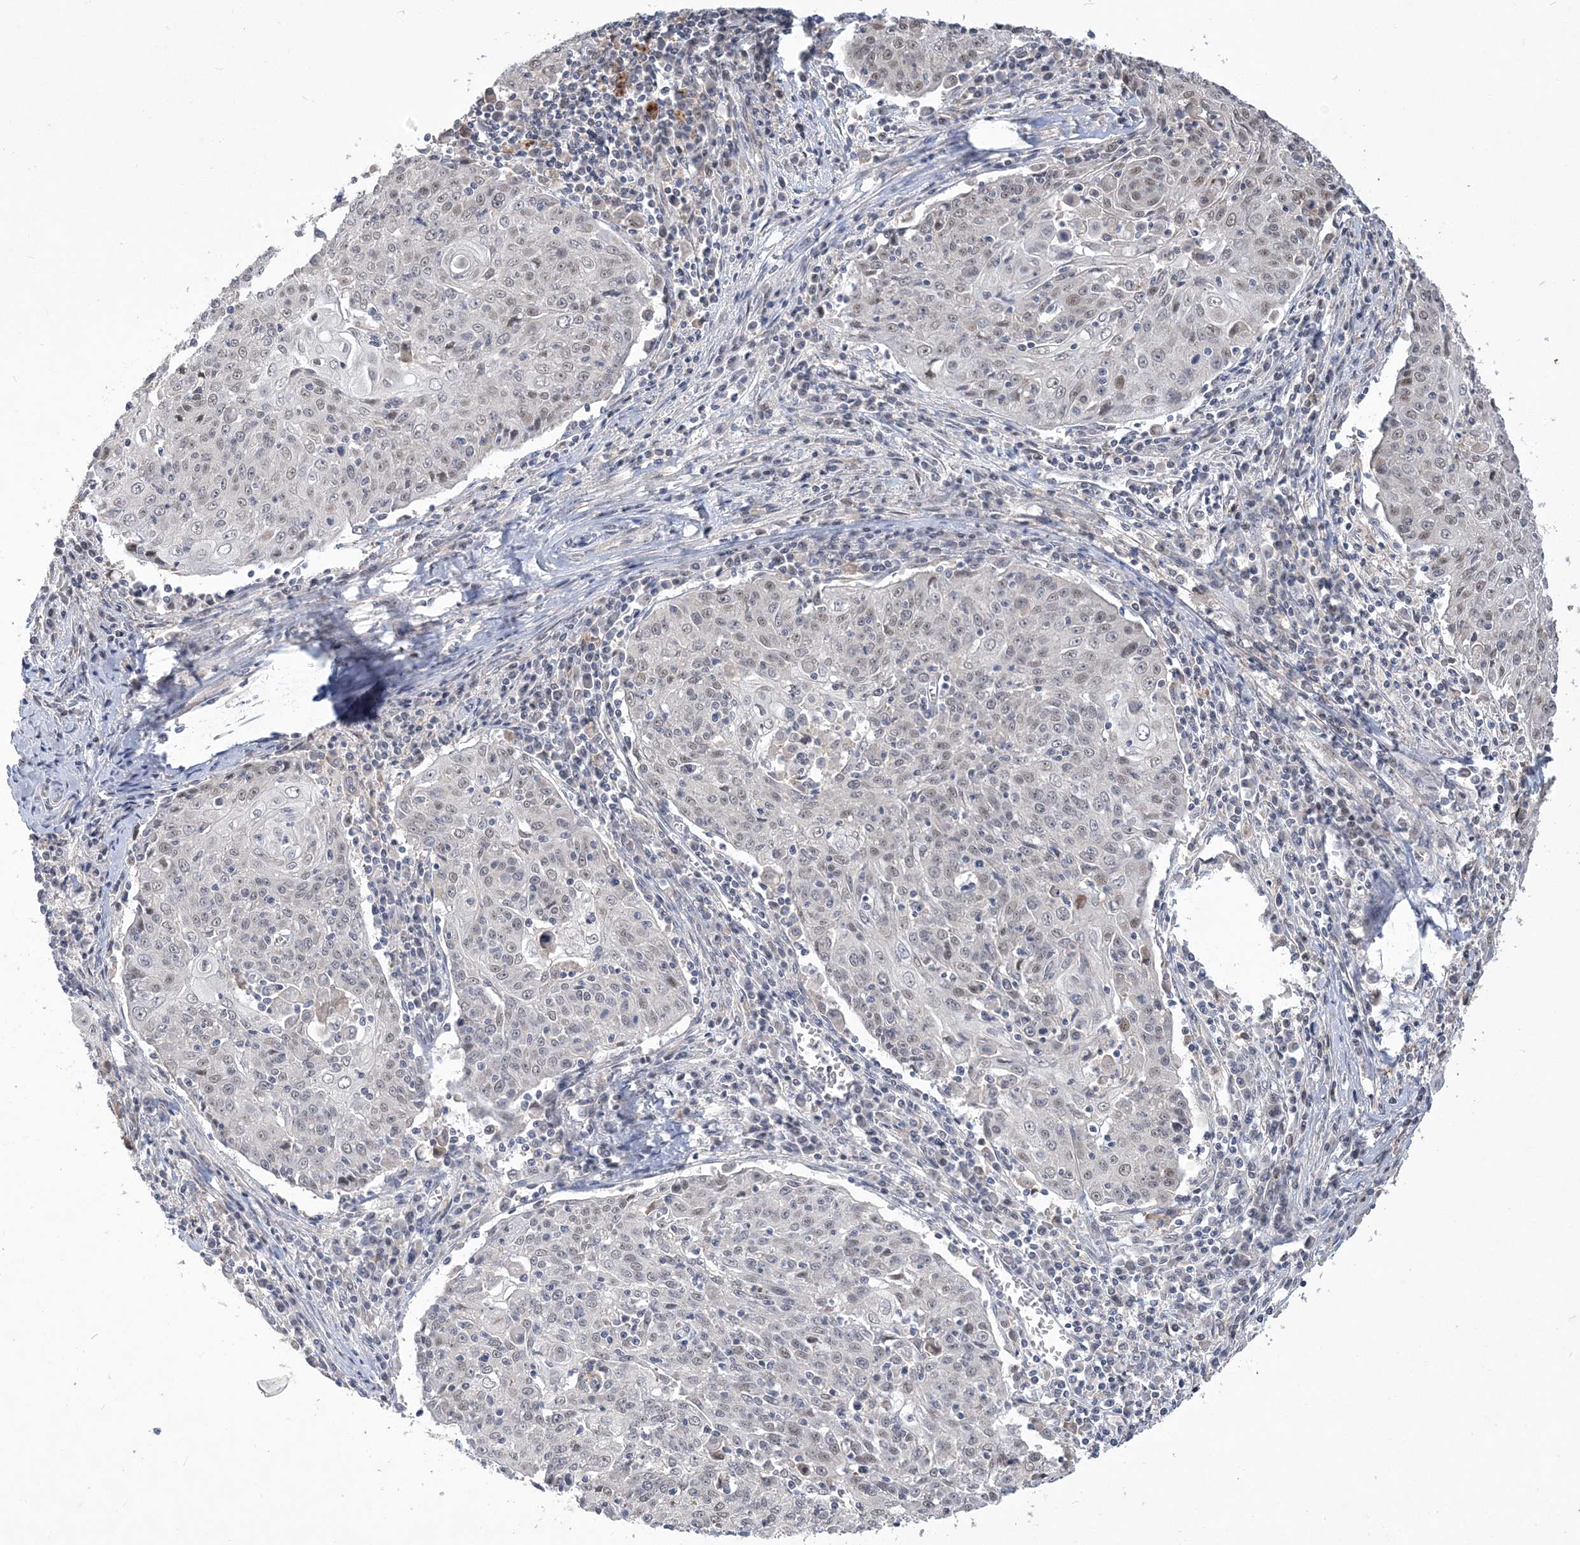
{"staining": {"intensity": "weak", "quantity": "<25%", "location": "nuclear"}, "tissue": "cervical cancer", "cell_type": "Tumor cells", "image_type": "cancer", "snomed": [{"axis": "morphology", "description": "Squamous cell carcinoma, NOS"}, {"axis": "topography", "description": "Cervix"}], "caption": "The IHC micrograph has no significant expression in tumor cells of cervical squamous cell carcinoma tissue.", "gene": "TSPEAR", "patient": {"sex": "female", "age": 48}}